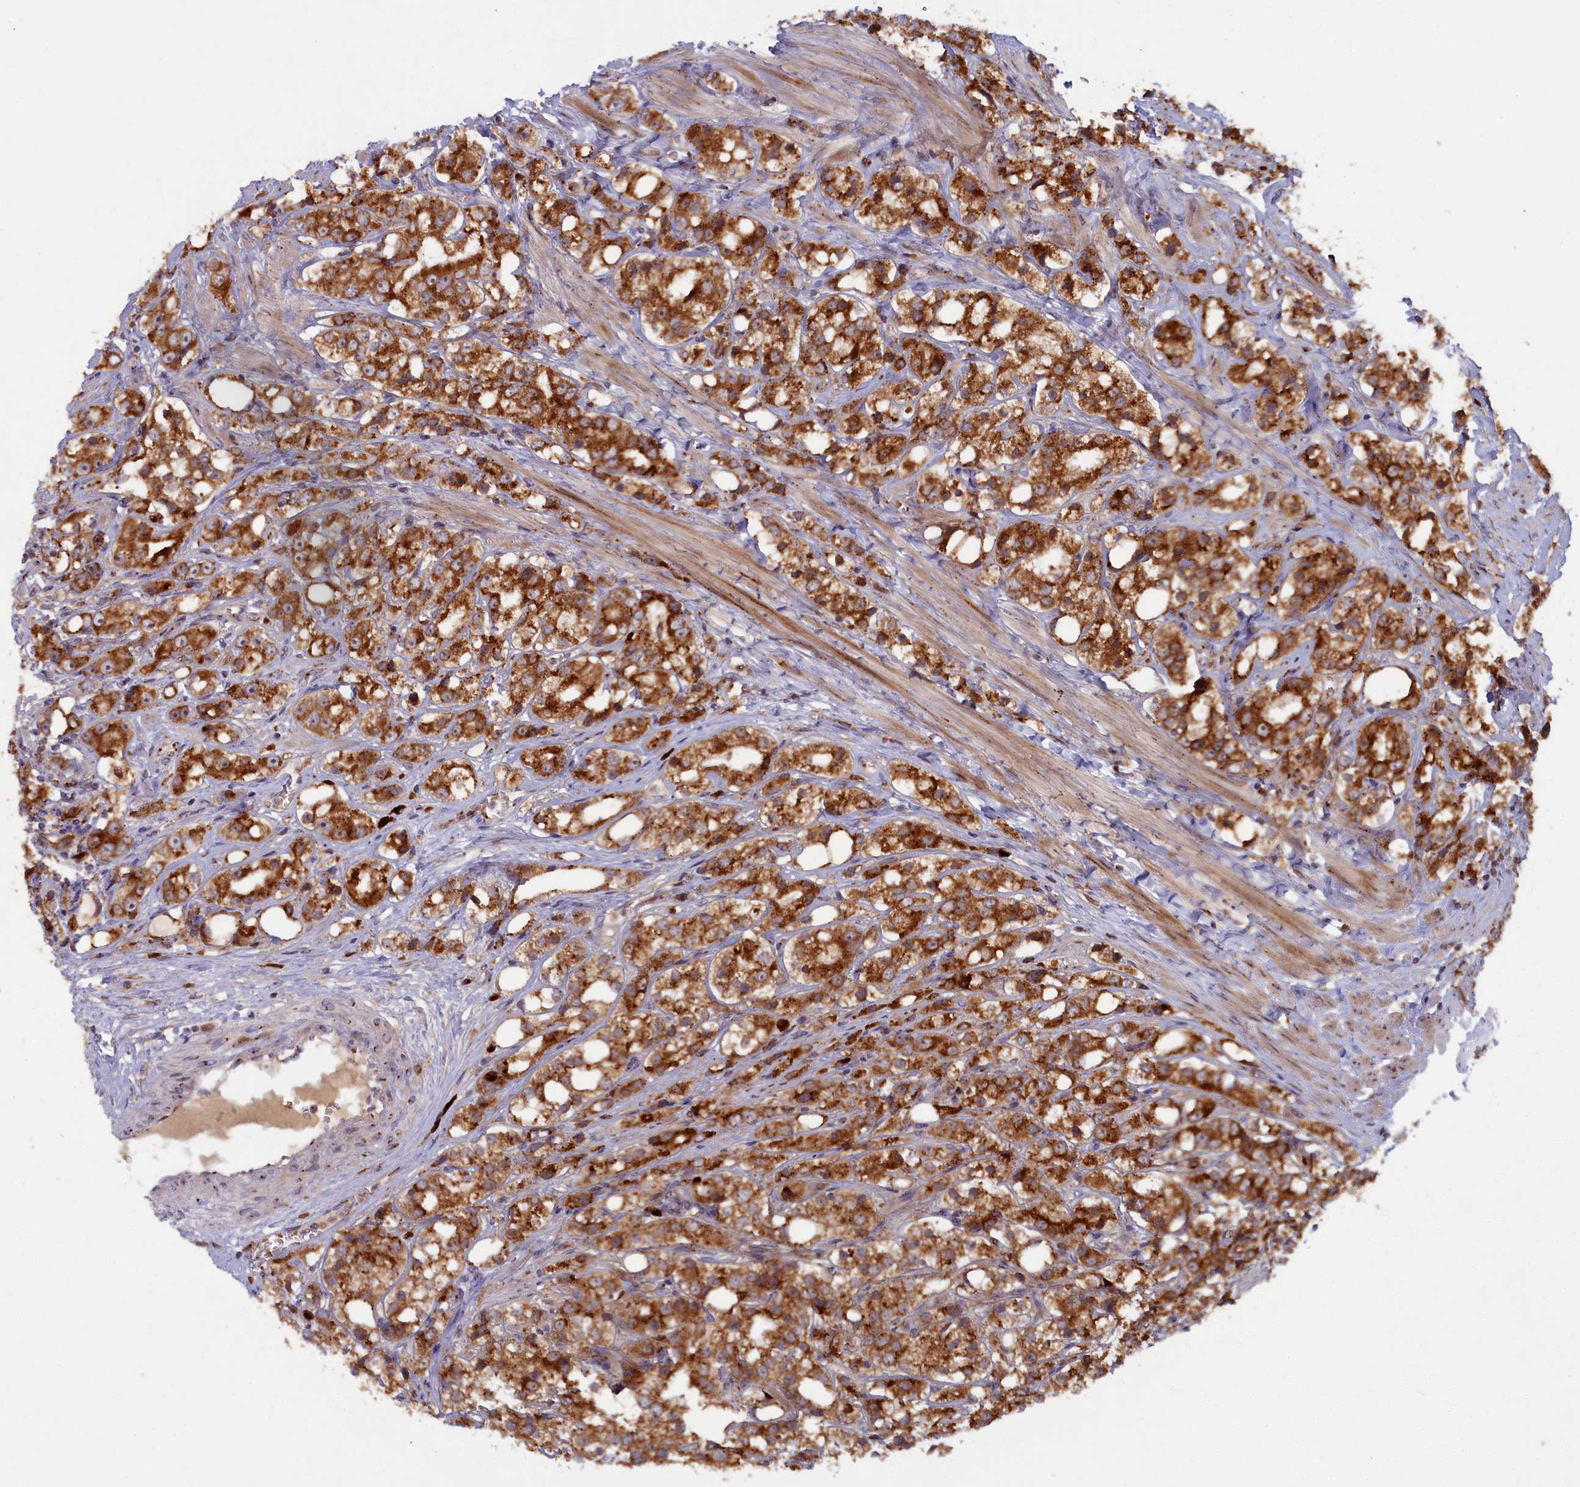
{"staining": {"intensity": "strong", "quantity": ">75%", "location": "cytoplasmic/membranous"}, "tissue": "prostate cancer", "cell_type": "Tumor cells", "image_type": "cancer", "snomed": [{"axis": "morphology", "description": "Adenocarcinoma, NOS"}, {"axis": "topography", "description": "Prostate"}], "caption": "Immunohistochemical staining of prostate adenocarcinoma demonstrates strong cytoplasmic/membranous protein positivity in about >75% of tumor cells. The staining is performed using DAB brown chromogen to label protein expression. The nuclei are counter-stained blue using hematoxylin.", "gene": "BLVRB", "patient": {"sex": "male", "age": 79}}